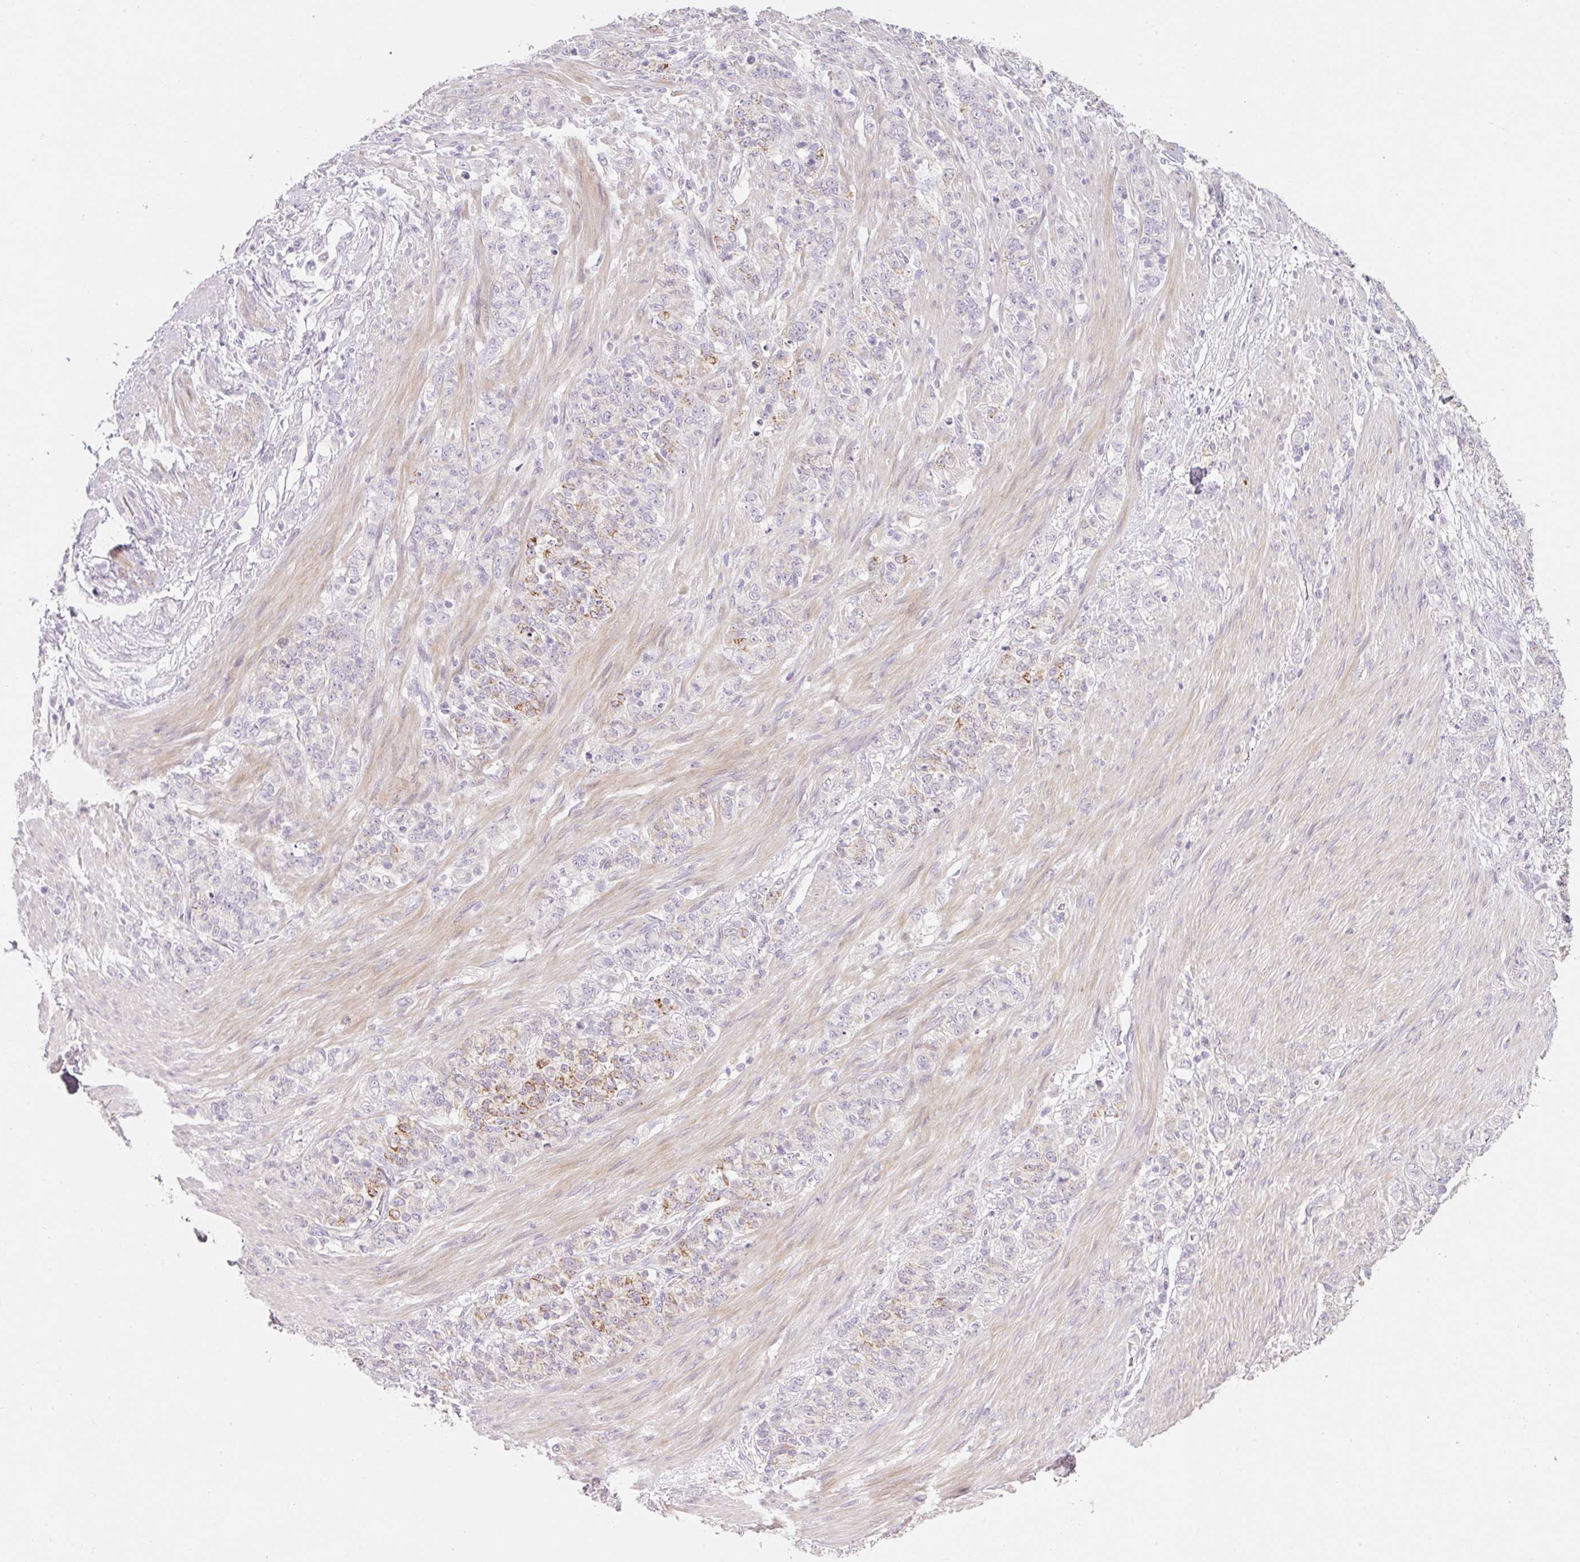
{"staining": {"intensity": "moderate", "quantity": "<25%", "location": "cytoplasmic/membranous"}, "tissue": "stomach cancer", "cell_type": "Tumor cells", "image_type": "cancer", "snomed": [{"axis": "morphology", "description": "Adenocarcinoma, NOS"}, {"axis": "topography", "description": "Stomach"}], "caption": "Immunohistochemistry (IHC) image of human stomach cancer stained for a protein (brown), which exhibits low levels of moderate cytoplasmic/membranous expression in about <25% of tumor cells.", "gene": "ZNF552", "patient": {"sex": "female", "age": 79}}